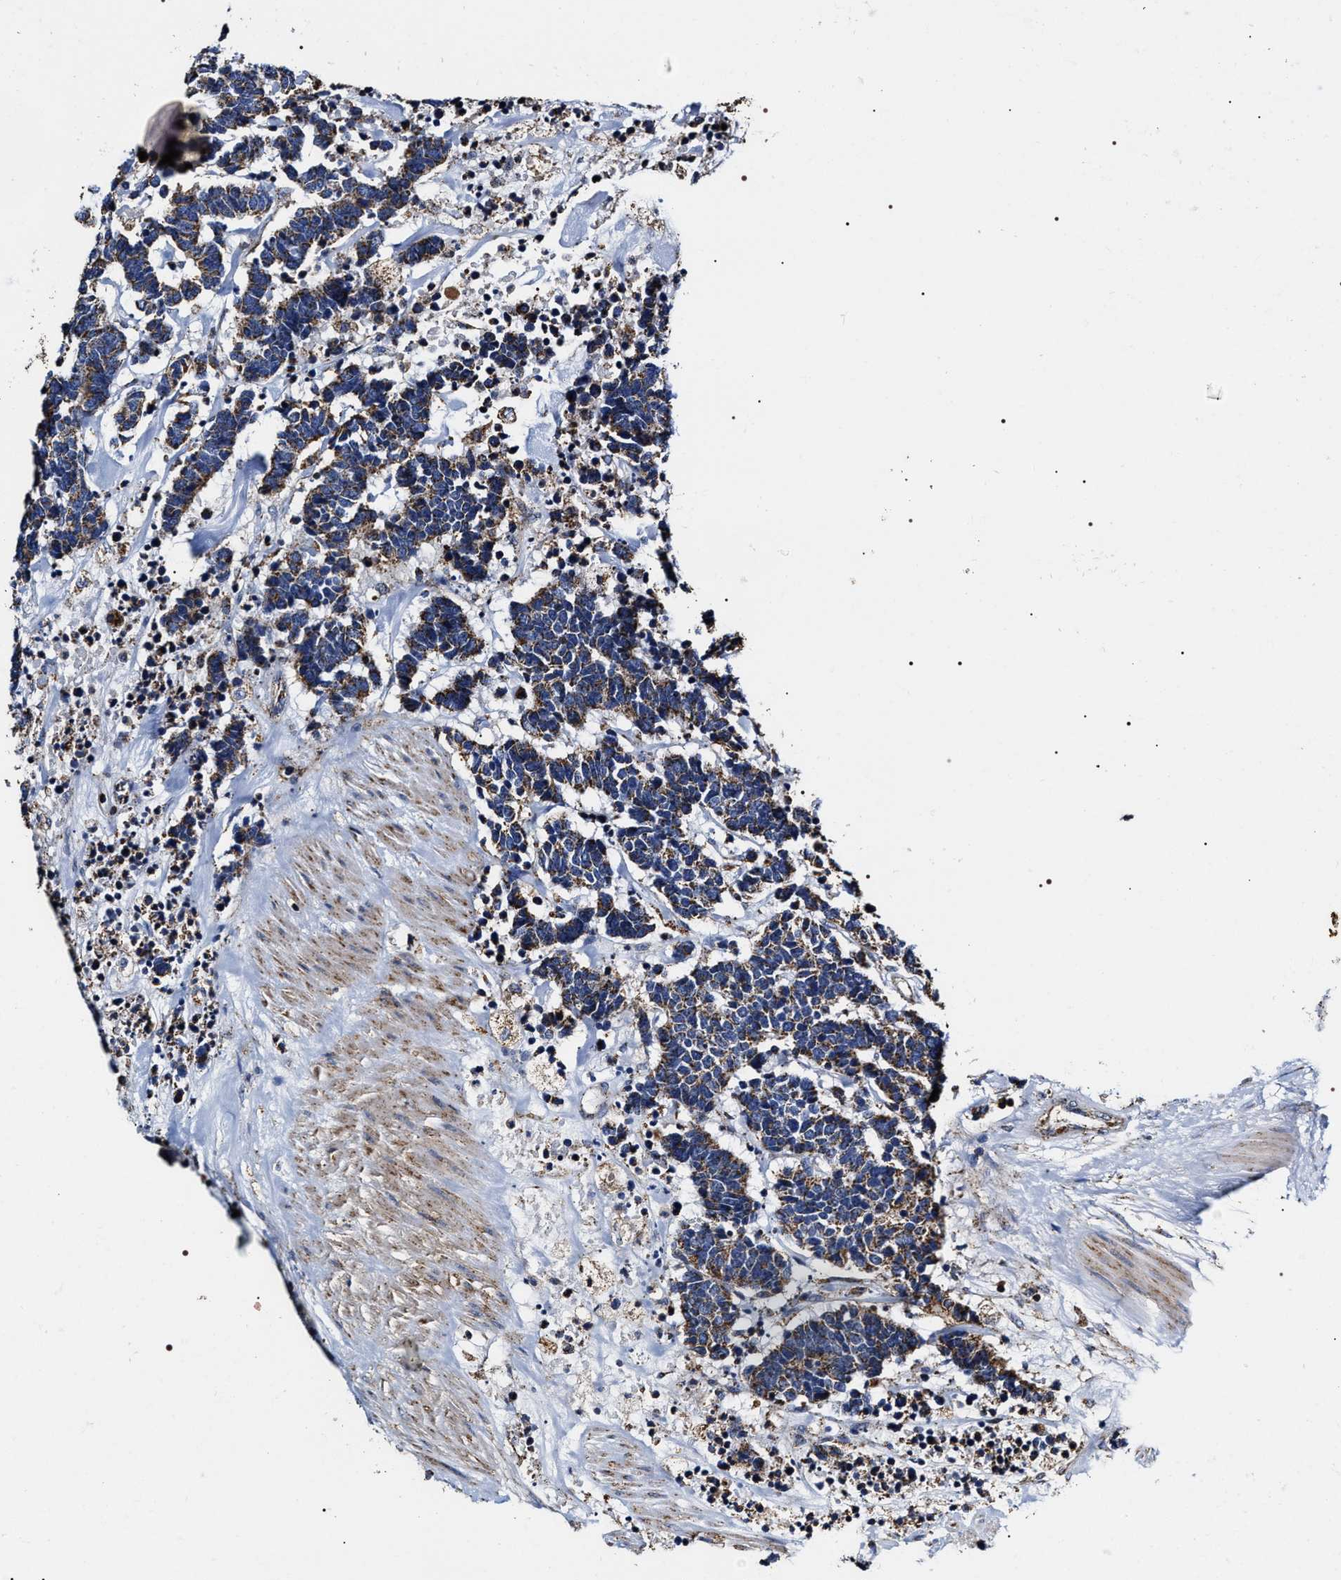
{"staining": {"intensity": "moderate", "quantity": ">75%", "location": "cytoplasmic/membranous"}, "tissue": "carcinoid", "cell_type": "Tumor cells", "image_type": "cancer", "snomed": [{"axis": "morphology", "description": "Carcinoma, NOS"}, {"axis": "morphology", "description": "Carcinoid, malignant, NOS"}, {"axis": "topography", "description": "Urinary bladder"}], "caption": "Immunohistochemical staining of carcinoid reveals moderate cytoplasmic/membranous protein expression in approximately >75% of tumor cells.", "gene": "COG5", "patient": {"sex": "male", "age": 57}}